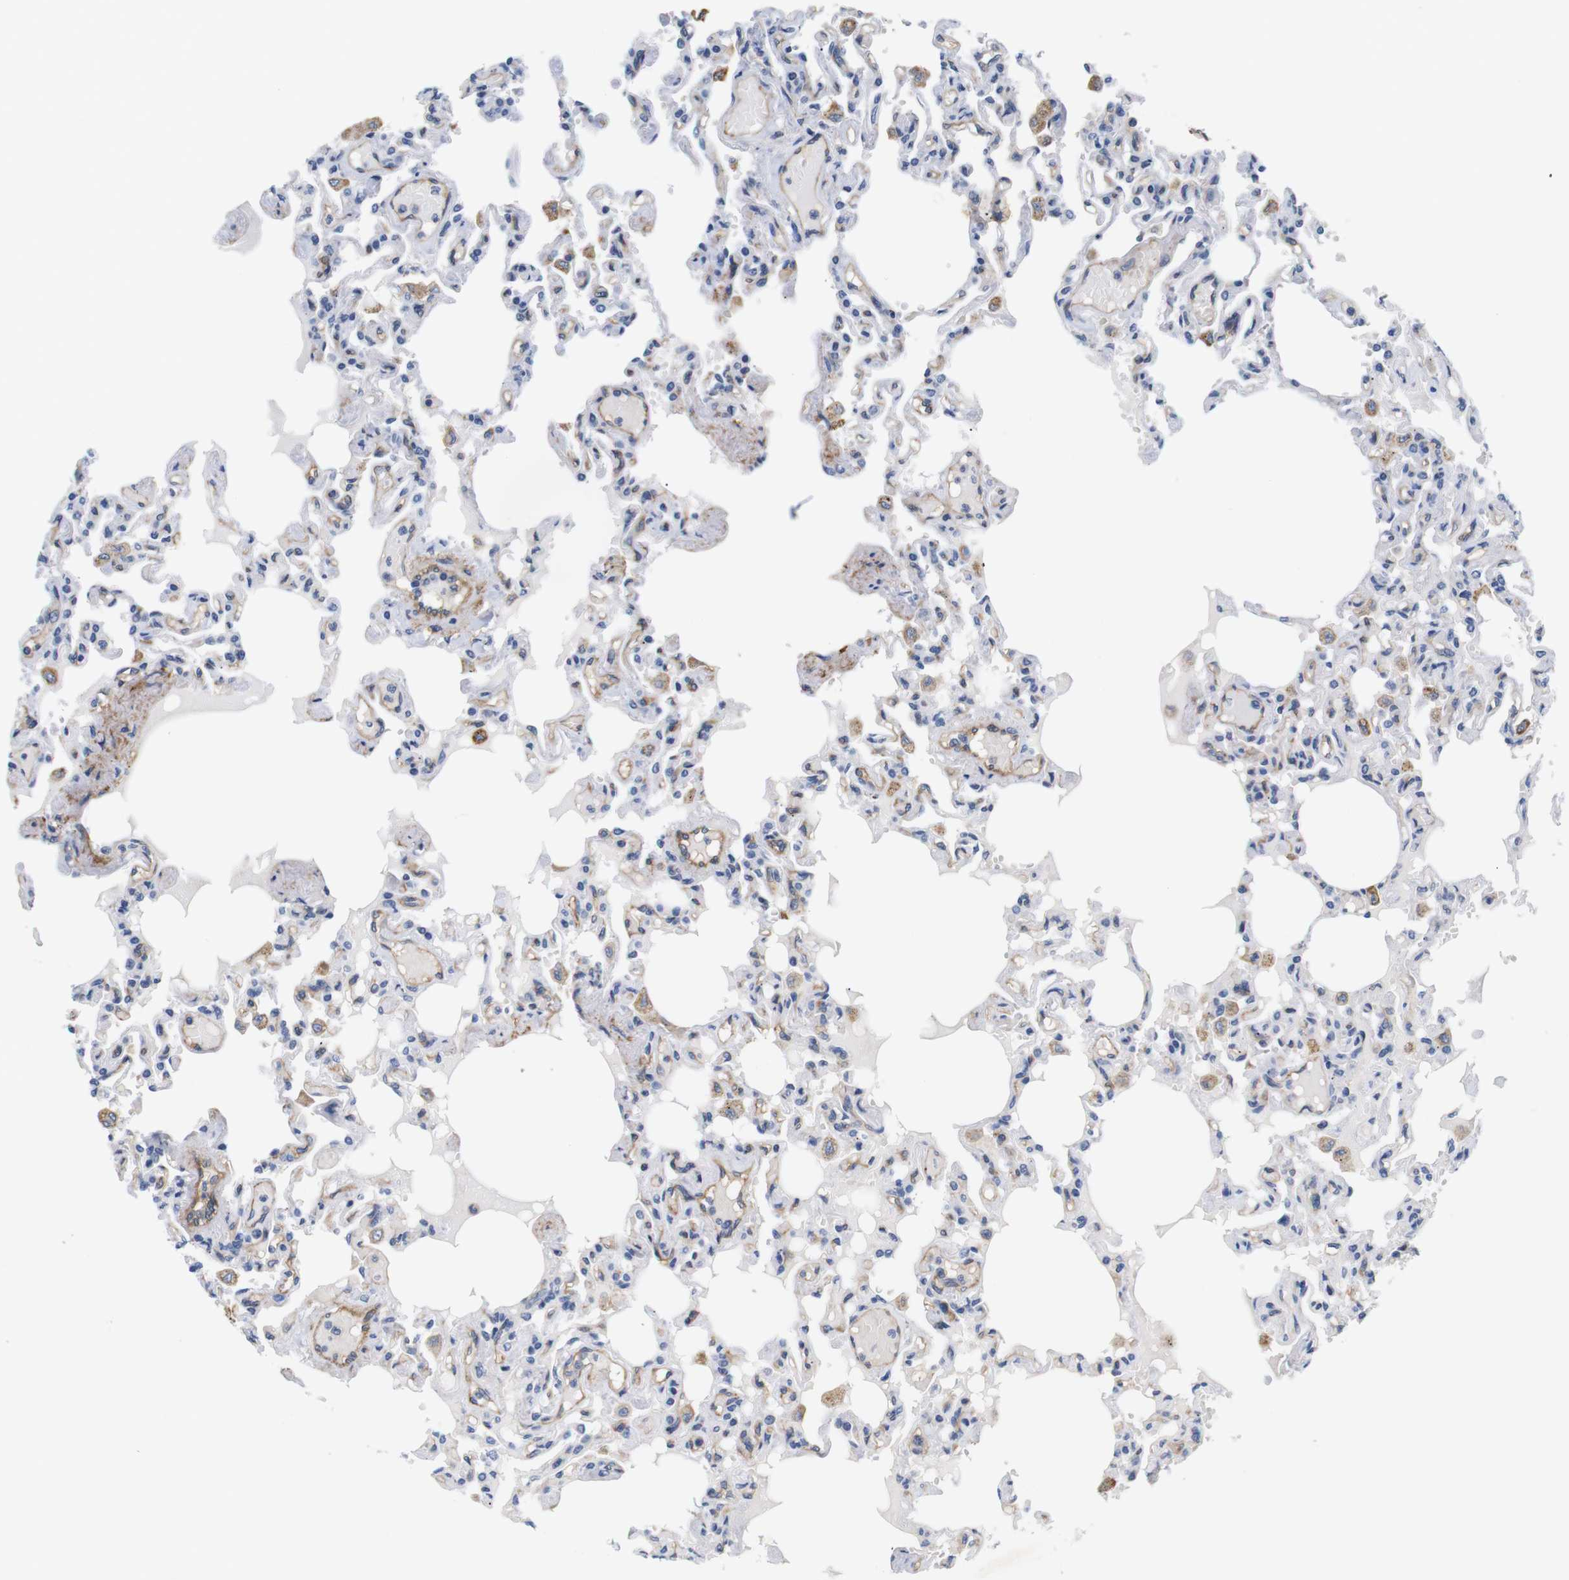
{"staining": {"intensity": "negative", "quantity": "none", "location": "none"}, "tissue": "lung", "cell_type": "Alveolar cells", "image_type": "normal", "snomed": [{"axis": "morphology", "description": "Normal tissue, NOS"}, {"axis": "topography", "description": "Lung"}], "caption": "The photomicrograph demonstrates no staining of alveolar cells in benign lung.", "gene": "ITGA5", "patient": {"sex": "male", "age": 21}}